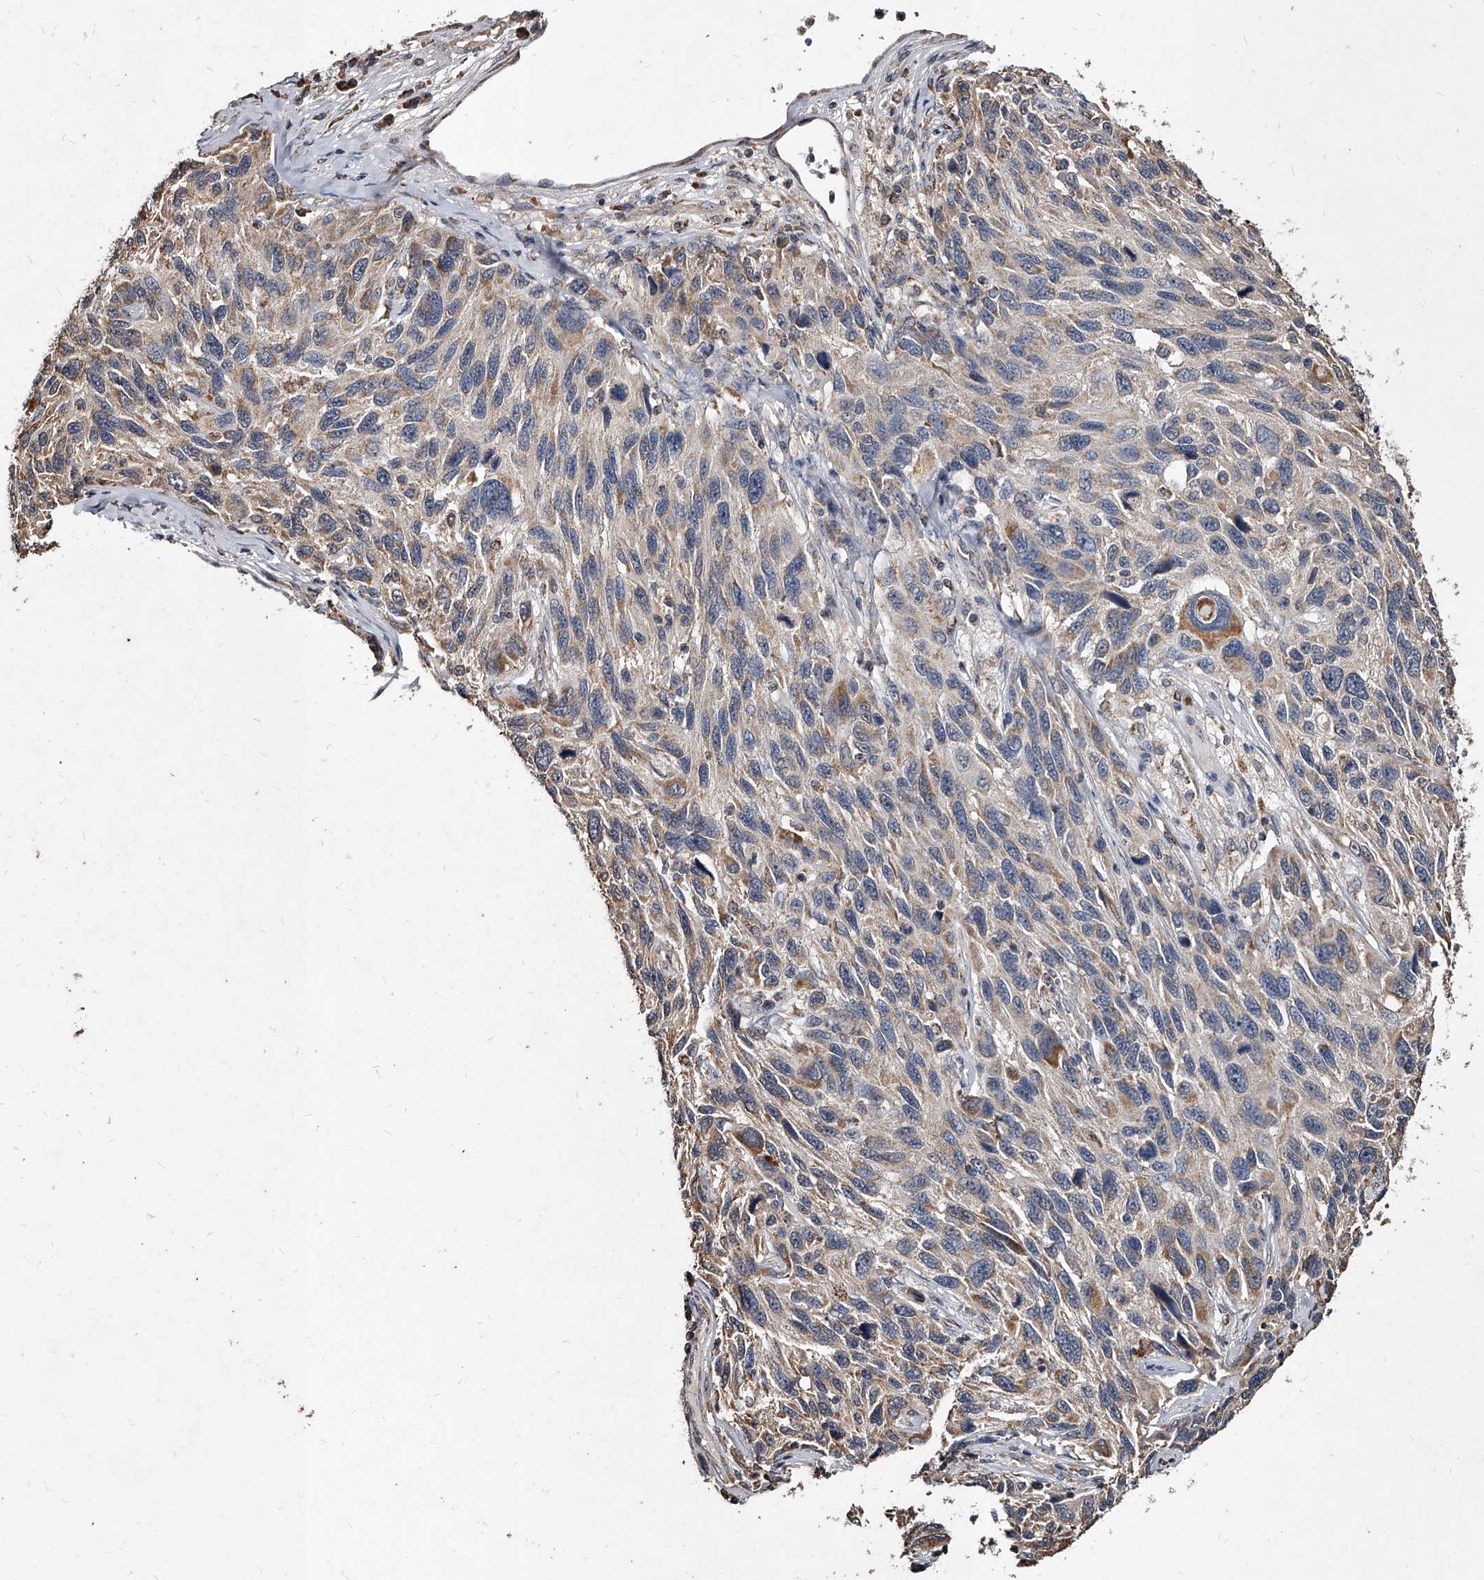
{"staining": {"intensity": "weak", "quantity": "<25%", "location": "cytoplasmic/membranous"}, "tissue": "melanoma", "cell_type": "Tumor cells", "image_type": "cancer", "snomed": [{"axis": "morphology", "description": "Malignant melanoma, NOS"}, {"axis": "topography", "description": "Skin"}], "caption": "This is an immunohistochemistry (IHC) photomicrograph of malignant melanoma. There is no expression in tumor cells.", "gene": "GPR183", "patient": {"sex": "male", "age": 53}}